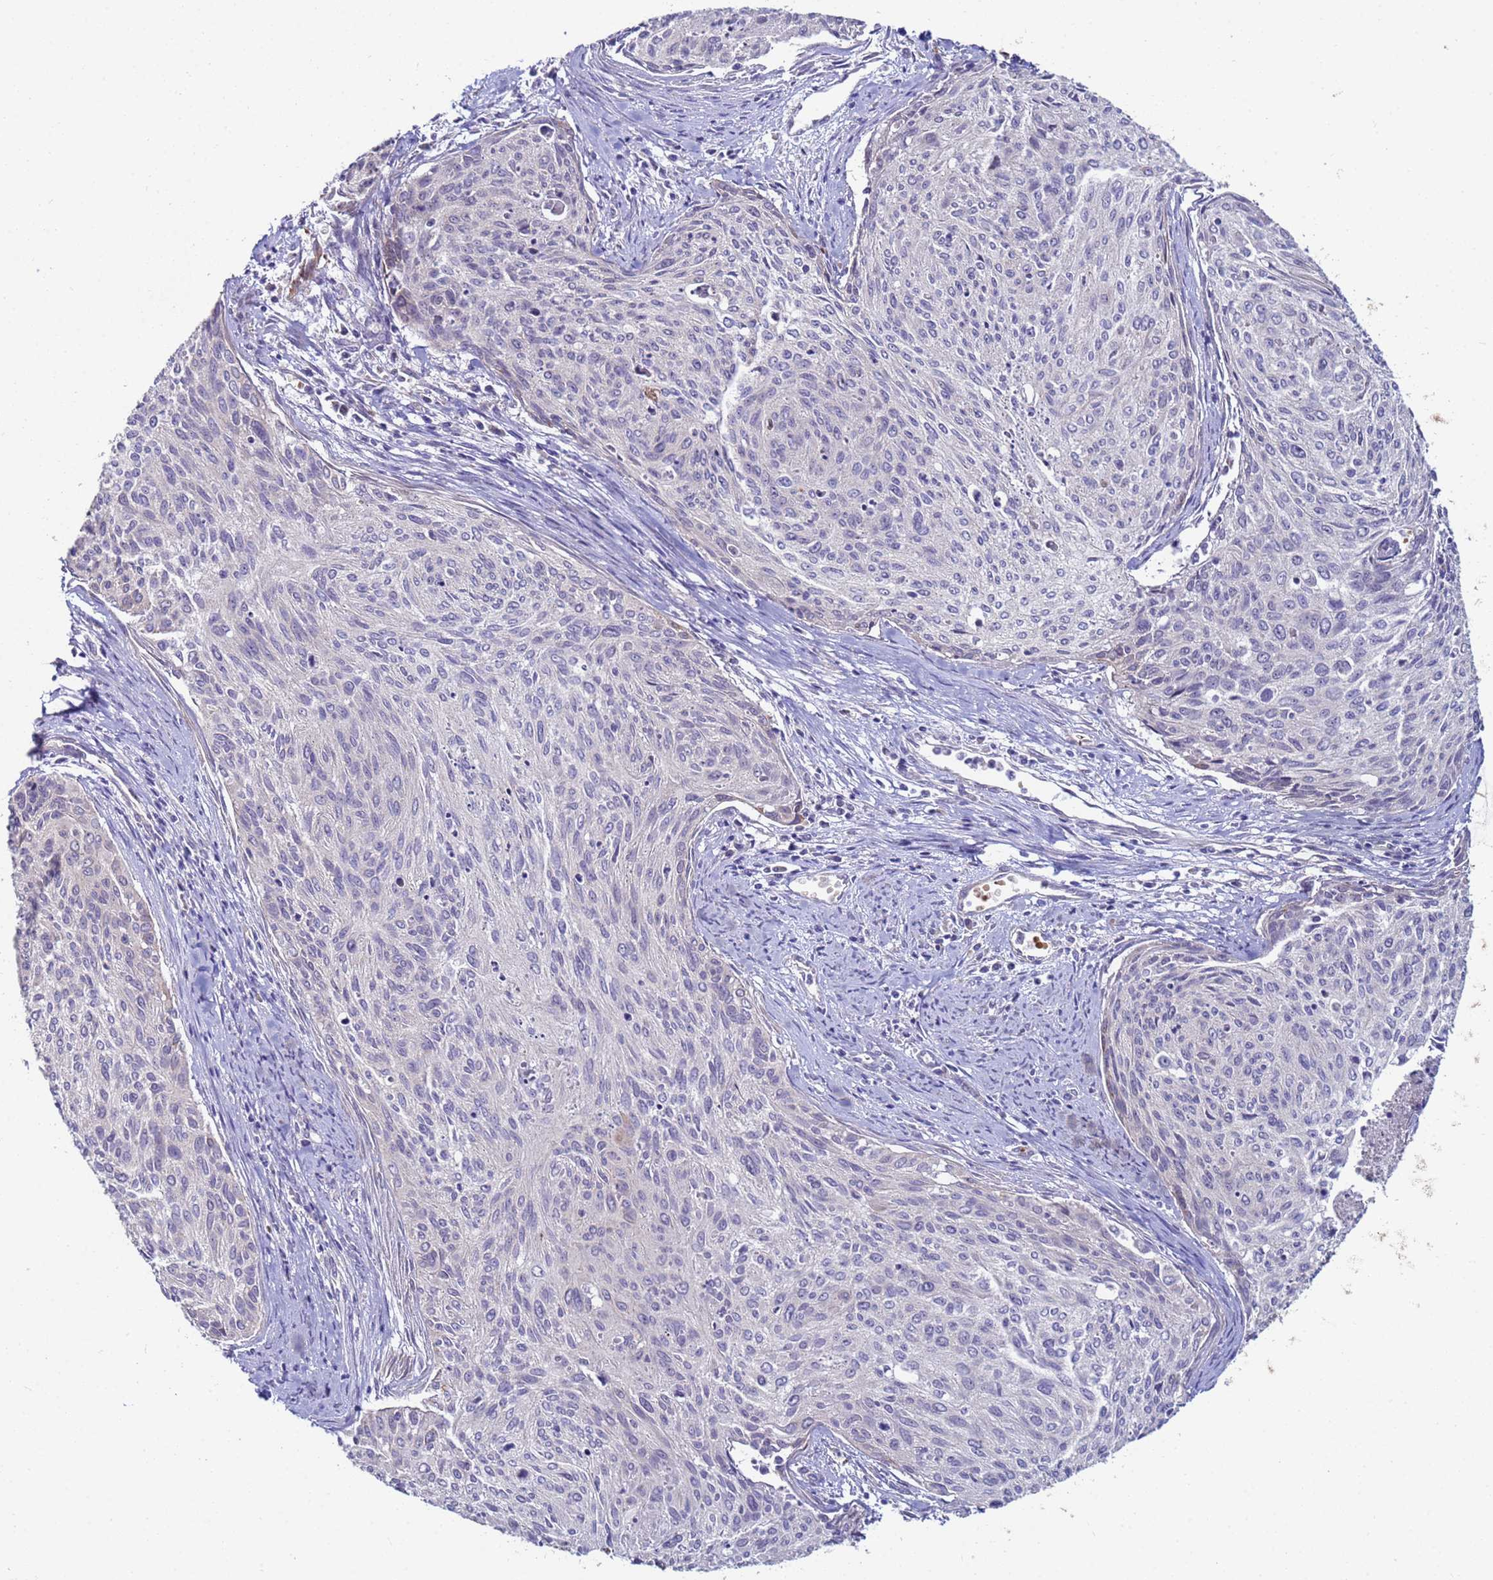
{"staining": {"intensity": "negative", "quantity": "none", "location": "none"}, "tissue": "cervical cancer", "cell_type": "Tumor cells", "image_type": "cancer", "snomed": [{"axis": "morphology", "description": "Squamous cell carcinoma, NOS"}, {"axis": "topography", "description": "Cervix"}], "caption": "Protein analysis of cervical cancer (squamous cell carcinoma) displays no significant expression in tumor cells.", "gene": "CLHC1", "patient": {"sex": "female", "age": 55}}